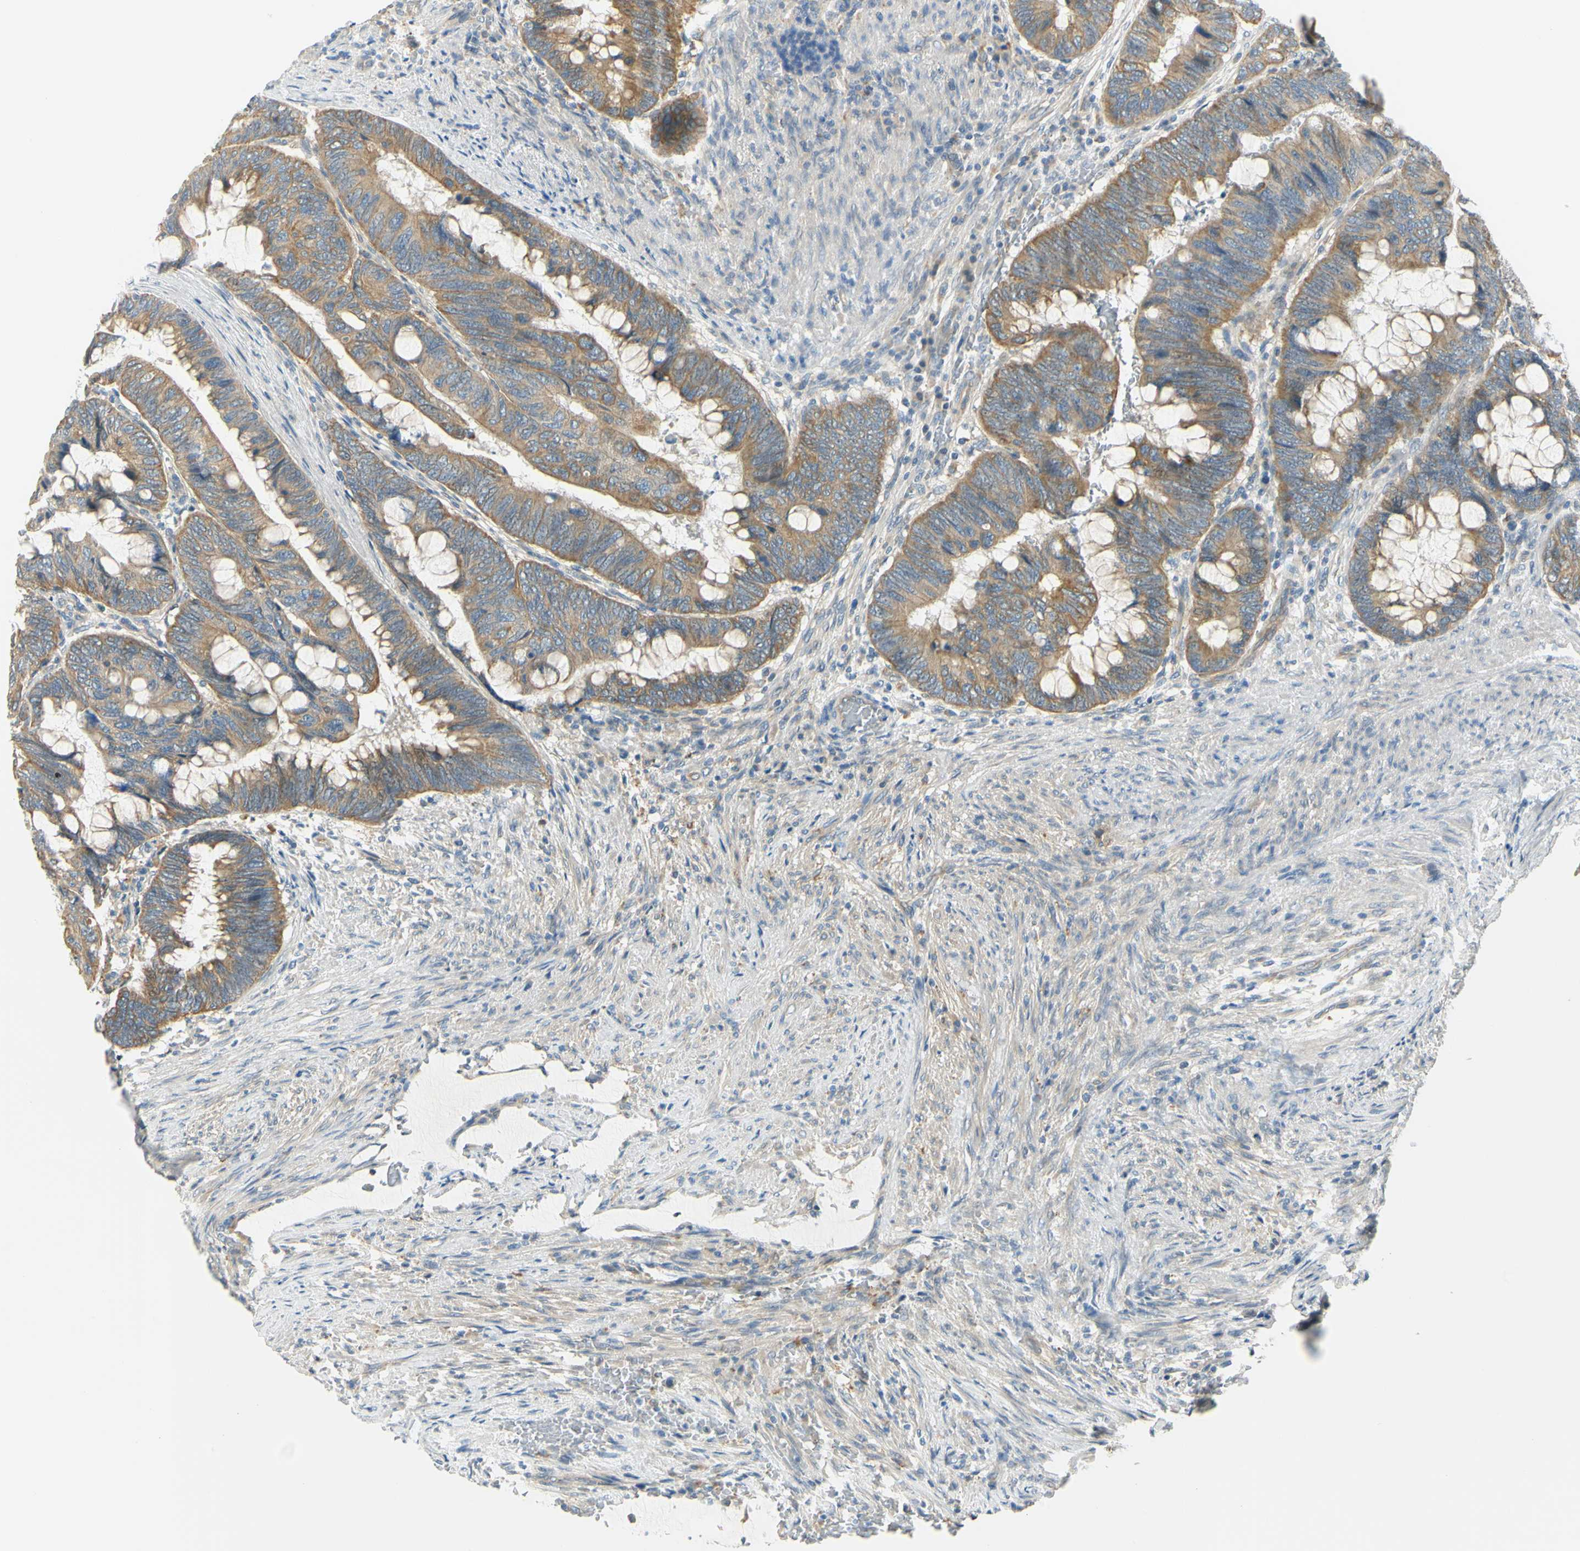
{"staining": {"intensity": "moderate", "quantity": ">75%", "location": "cytoplasmic/membranous"}, "tissue": "colorectal cancer", "cell_type": "Tumor cells", "image_type": "cancer", "snomed": [{"axis": "morphology", "description": "Normal tissue, NOS"}, {"axis": "morphology", "description": "Adenocarcinoma, NOS"}, {"axis": "topography", "description": "Rectum"}, {"axis": "topography", "description": "Peripheral nerve tissue"}], "caption": "A brown stain labels moderate cytoplasmic/membranous positivity of a protein in human colorectal cancer tumor cells.", "gene": "LAMA3", "patient": {"sex": "male", "age": 92}}